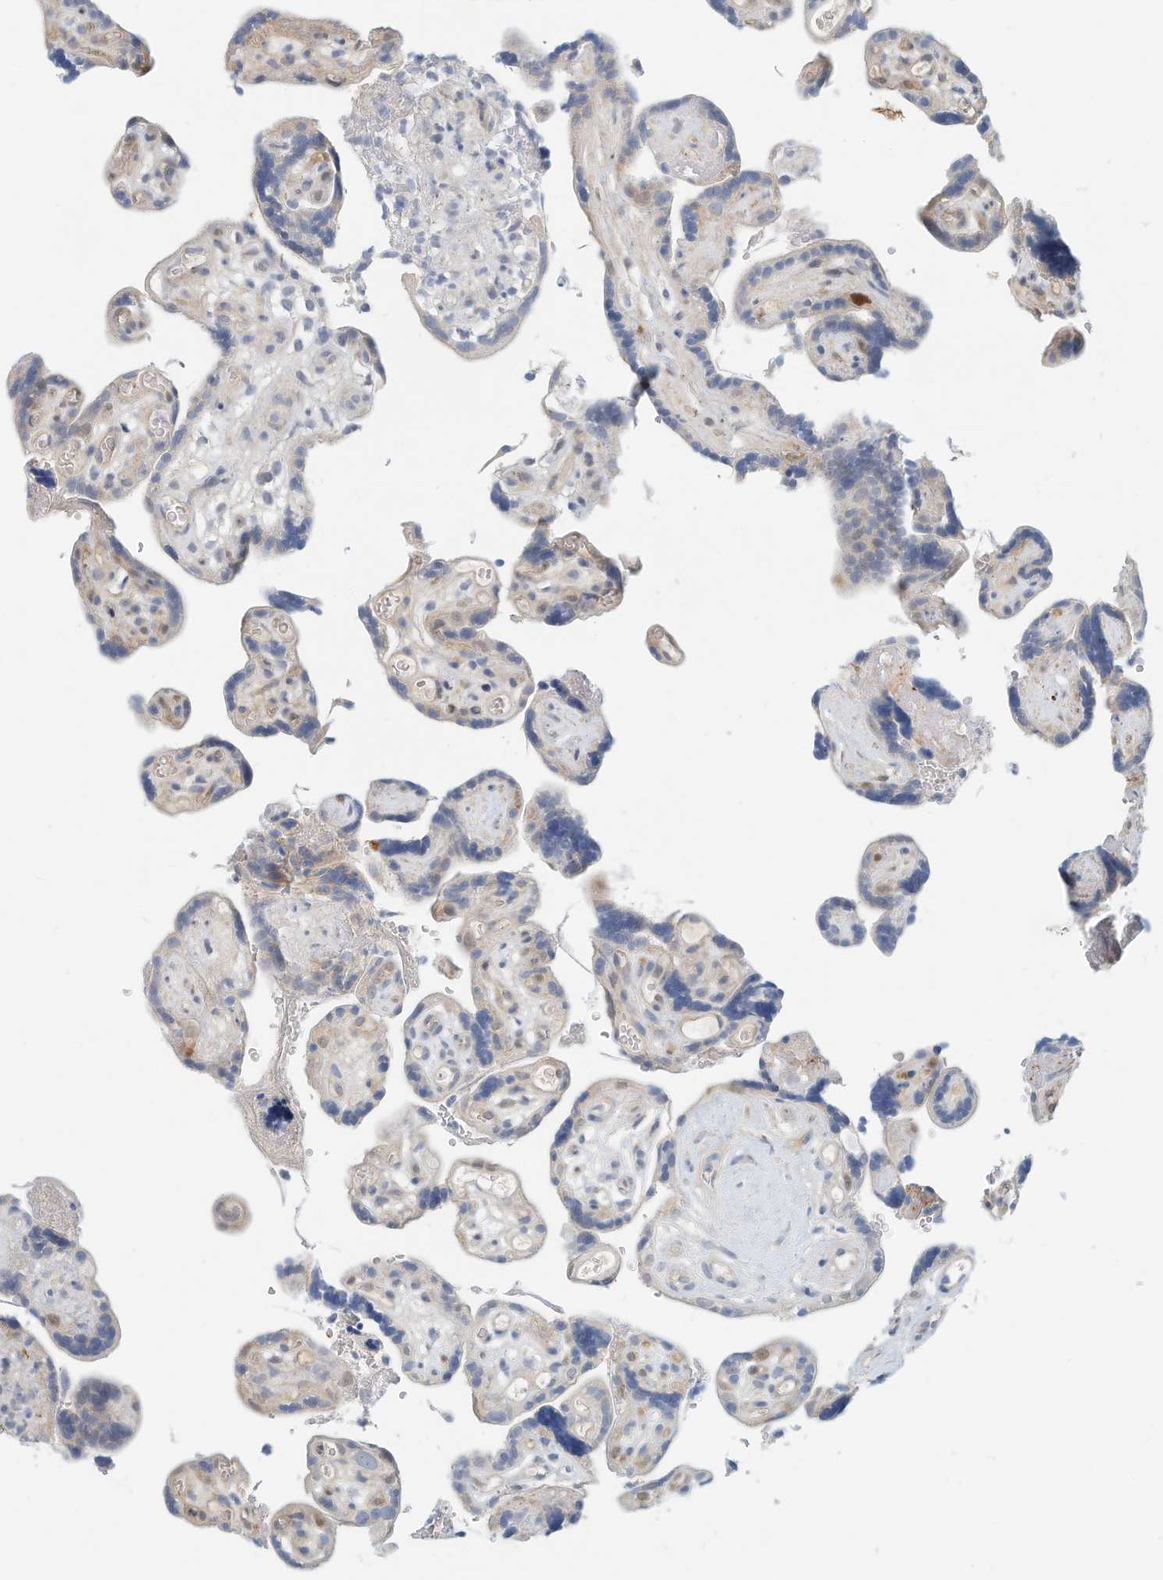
{"staining": {"intensity": "negative", "quantity": "none", "location": "none"}, "tissue": "placenta", "cell_type": "Decidual cells", "image_type": "normal", "snomed": [{"axis": "morphology", "description": "Normal tissue, NOS"}, {"axis": "topography", "description": "Placenta"}], "caption": "Decidual cells are negative for protein expression in unremarkable human placenta. Nuclei are stained in blue.", "gene": "ARHGAP28", "patient": {"sex": "female", "age": 30}}